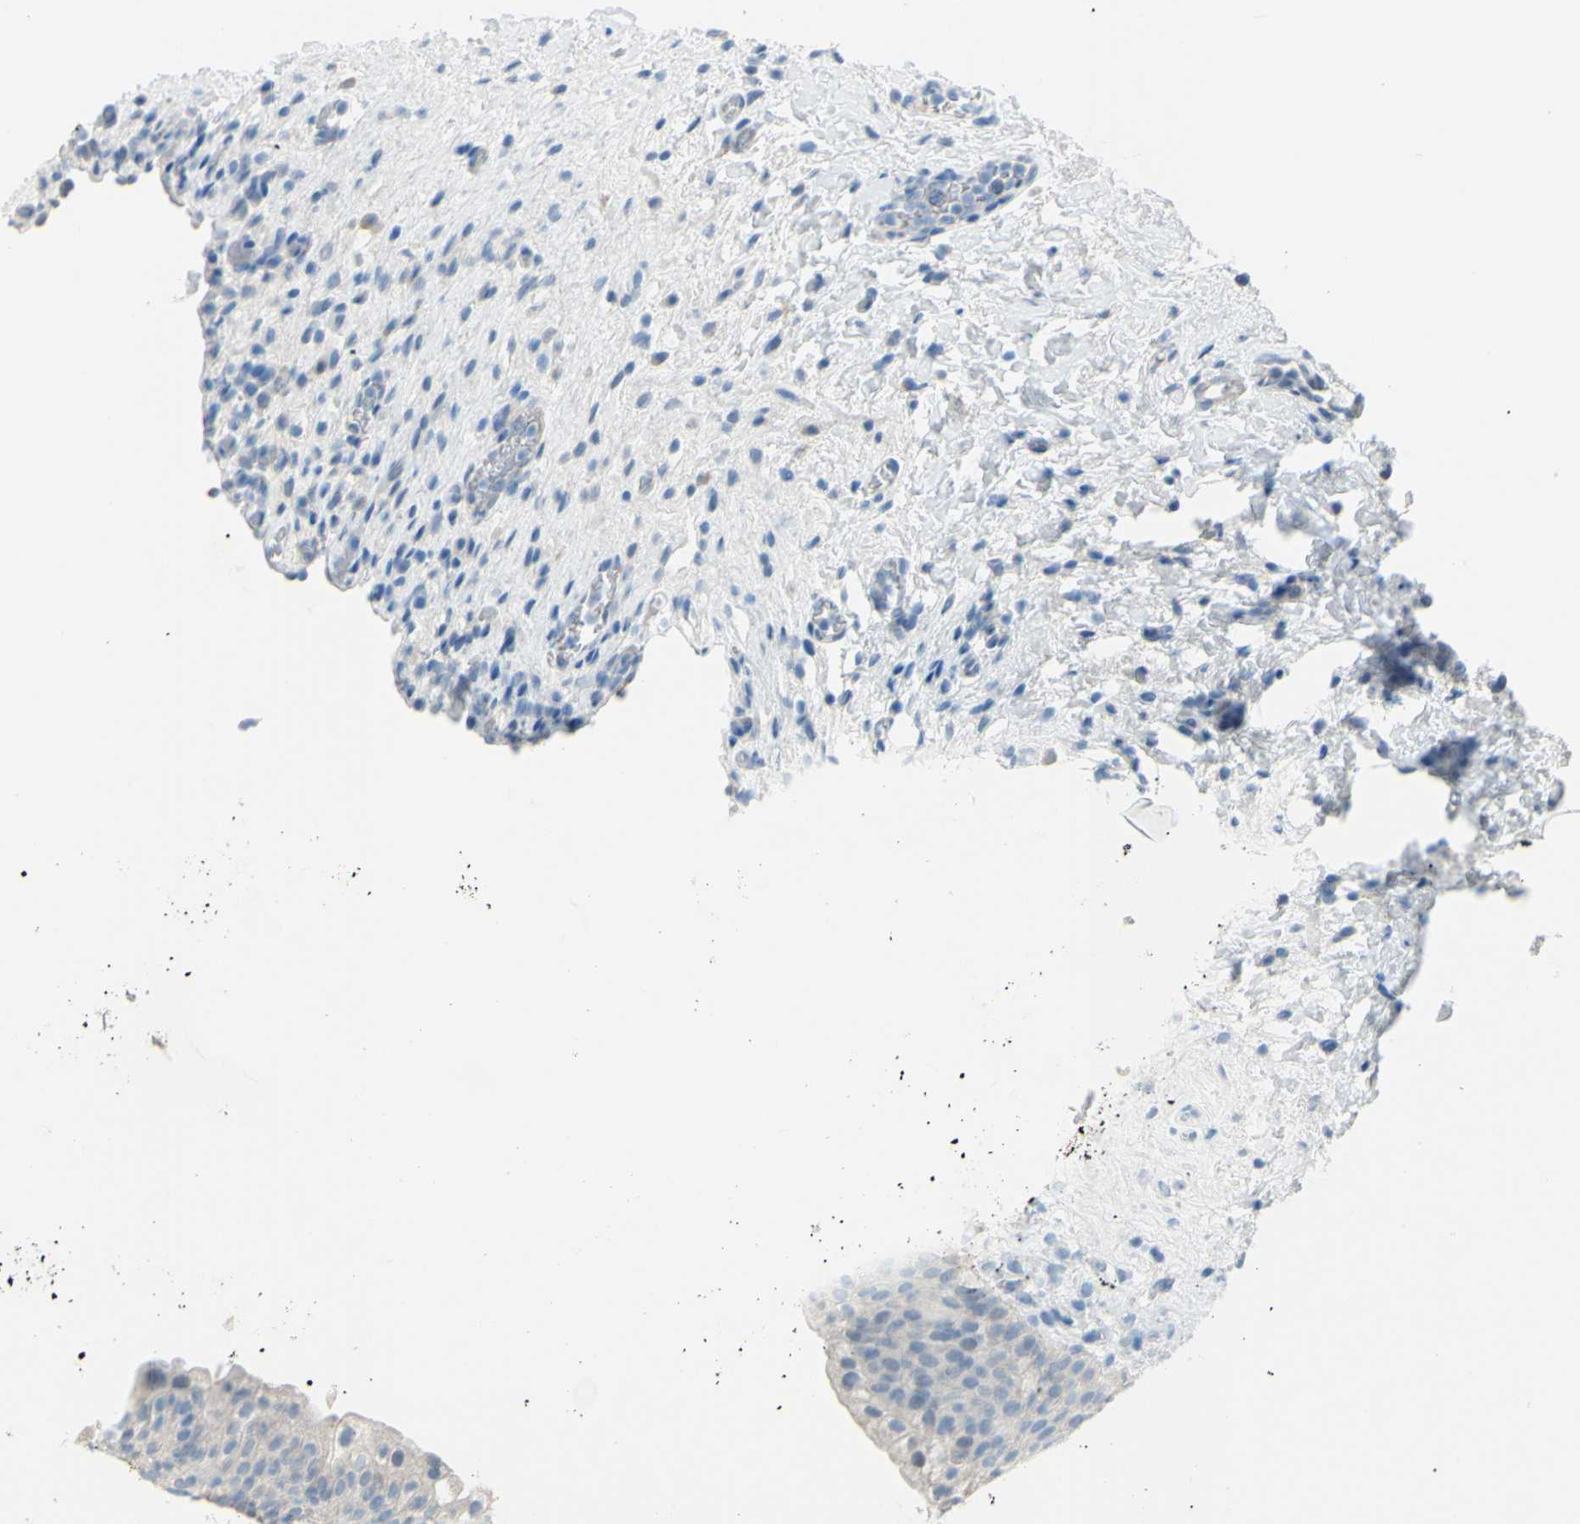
{"staining": {"intensity": "negative", "quantity": "none", "location": "none"}, "tissue": "urinary bladder", "cell_type": "Urothelial cells", "image_type": "normal", "snomed": [{"axis": "morphology", "description": "Normal tissue, NOS"}, {"axis": "topography", "description": "Urinary bladder"}], "caption": "Protein analysis of normal urinary bladder demonstrates no significant staining in urothelial cells. (Immunohistochemistry, brightfield microscopy, high magnification).", "gene": "SLC1A2", "patient": {"sex": "female", "age": 64}}